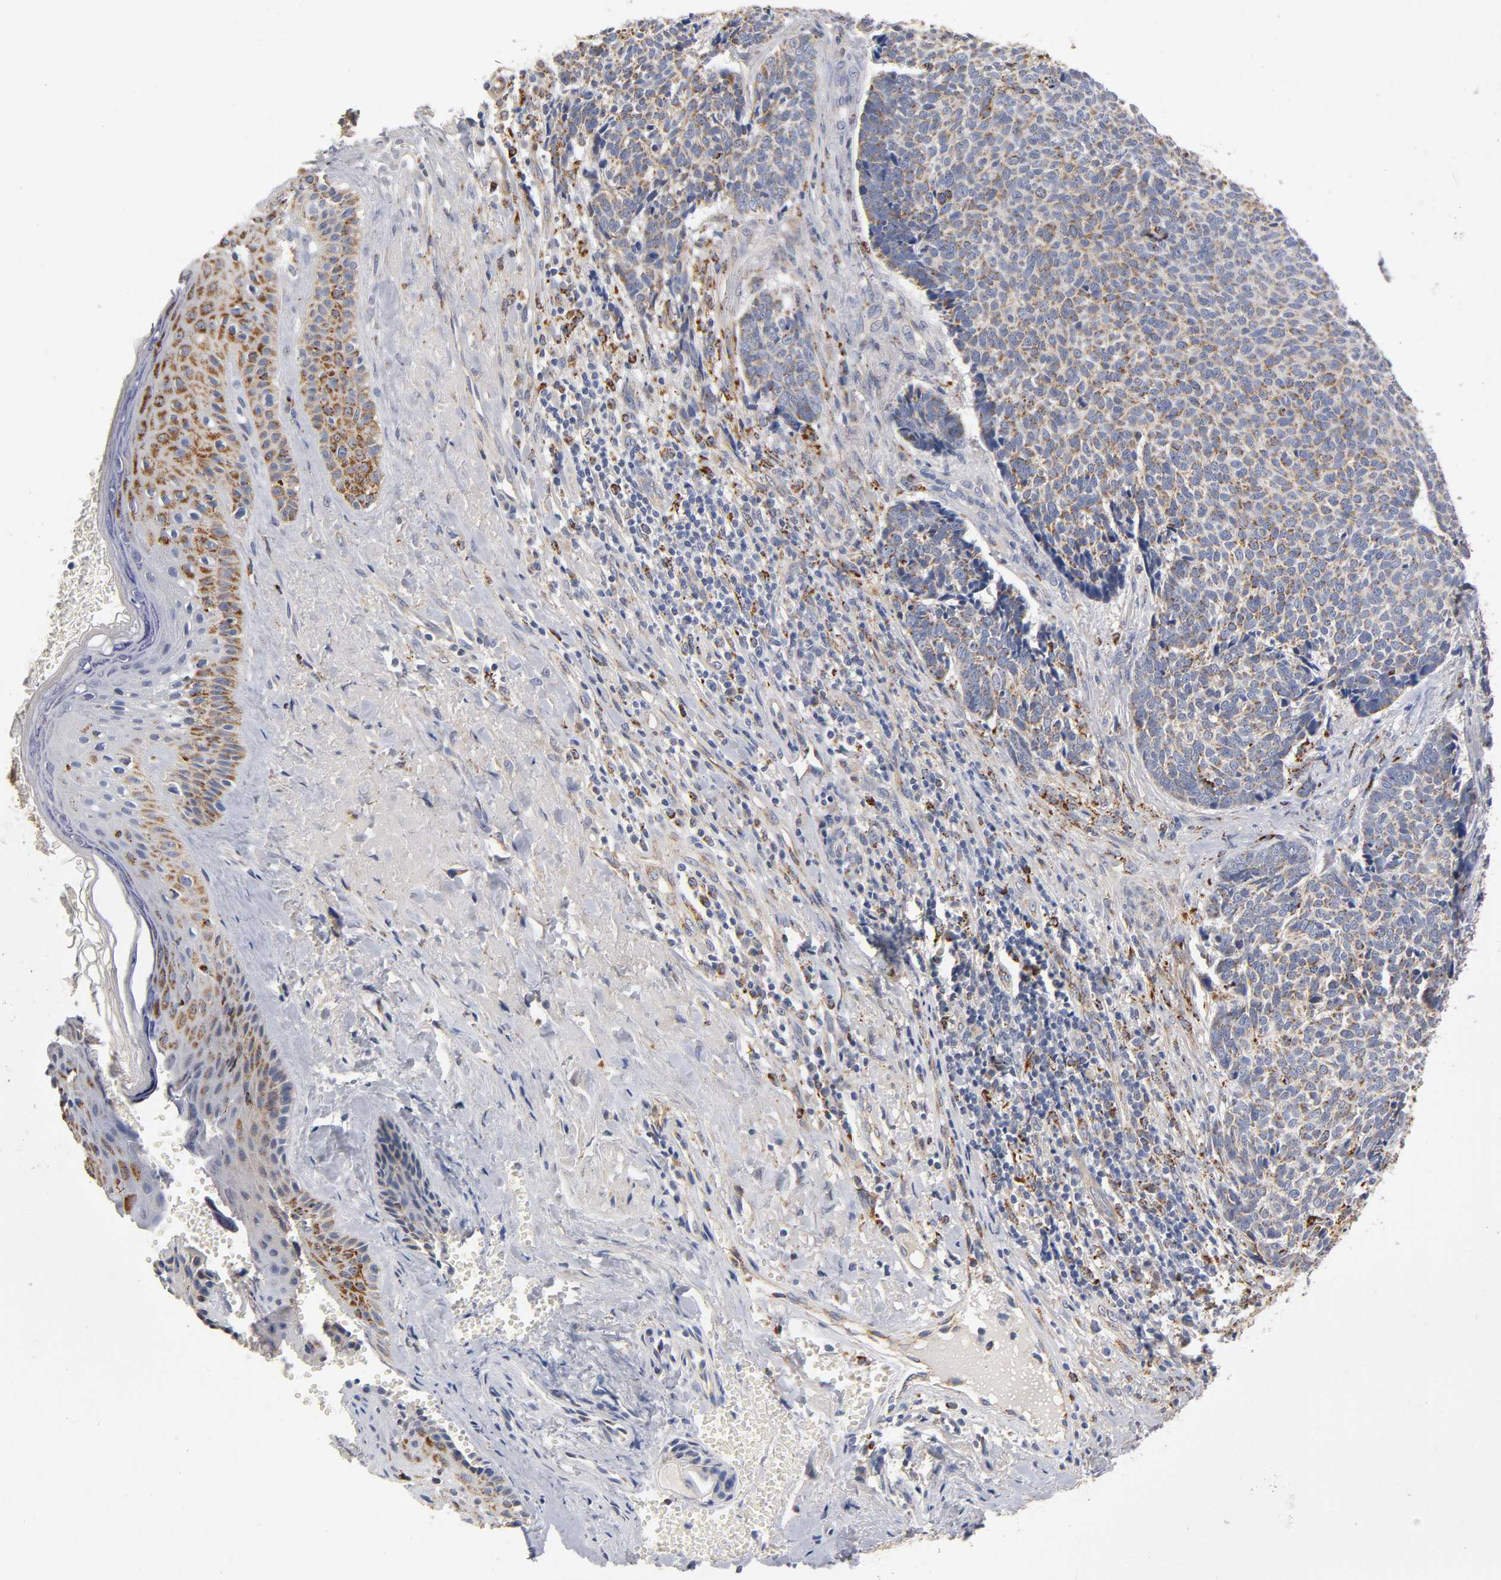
{"staining": {"intensity": "moderate", "quantity": ">75%", "location": "cytoplasmic/membranous"}, "tissue": "skin cancer", "cell_type": "Tumor cells", "image_type": "cancer", "snomed": [{"axis": "morphology", "description": "Basal cell carcinoma"}, {"axis": "topography", "description": "Skin"}], "caption": "A brown stain shows moderate cytoplasmic/membranous staining of a protein in human skin cancer (basal cell carcinoma) tumor cells.", "gene": "ISG15", "patient": {"sex": "male", "age": 84}}